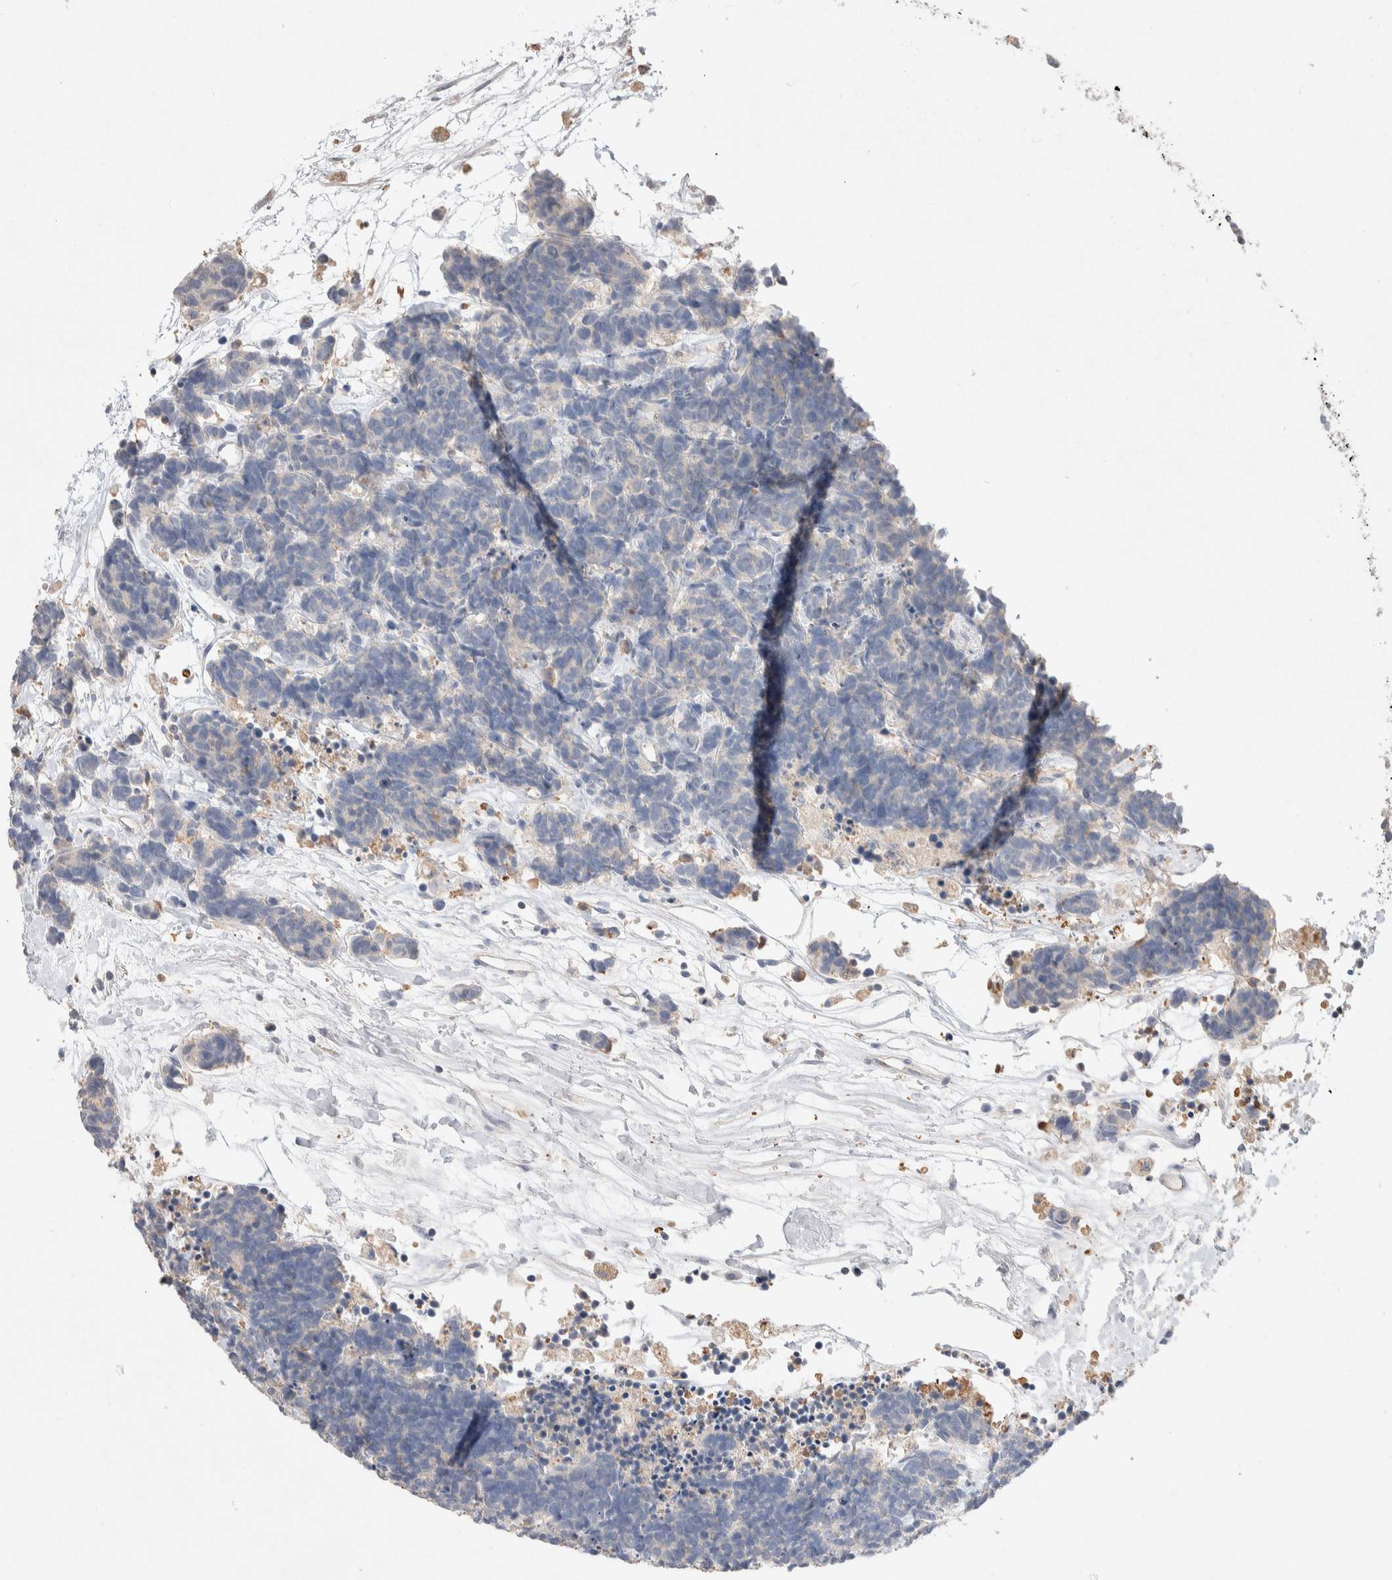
{"staining": {"intensity": "negative", "quantity": "none", "location": "none"}, "tissue": "carcinoid", "cell_type": "Tumor cells", "image_type": "cancer", "snomed": [{"axis": "morphology", "description": "Carcinoma, NOS"}, {"axis": "morphology", "description": "Carcinoid, malignant, NOS"}, {"axis": "topography", "description": "Urinary bladder"}], "caption": "IHC of human carcinoid shows no staining in tumor cells.", "gene": "FFAR2", "patient": {"sex": "male", "age": 57}}